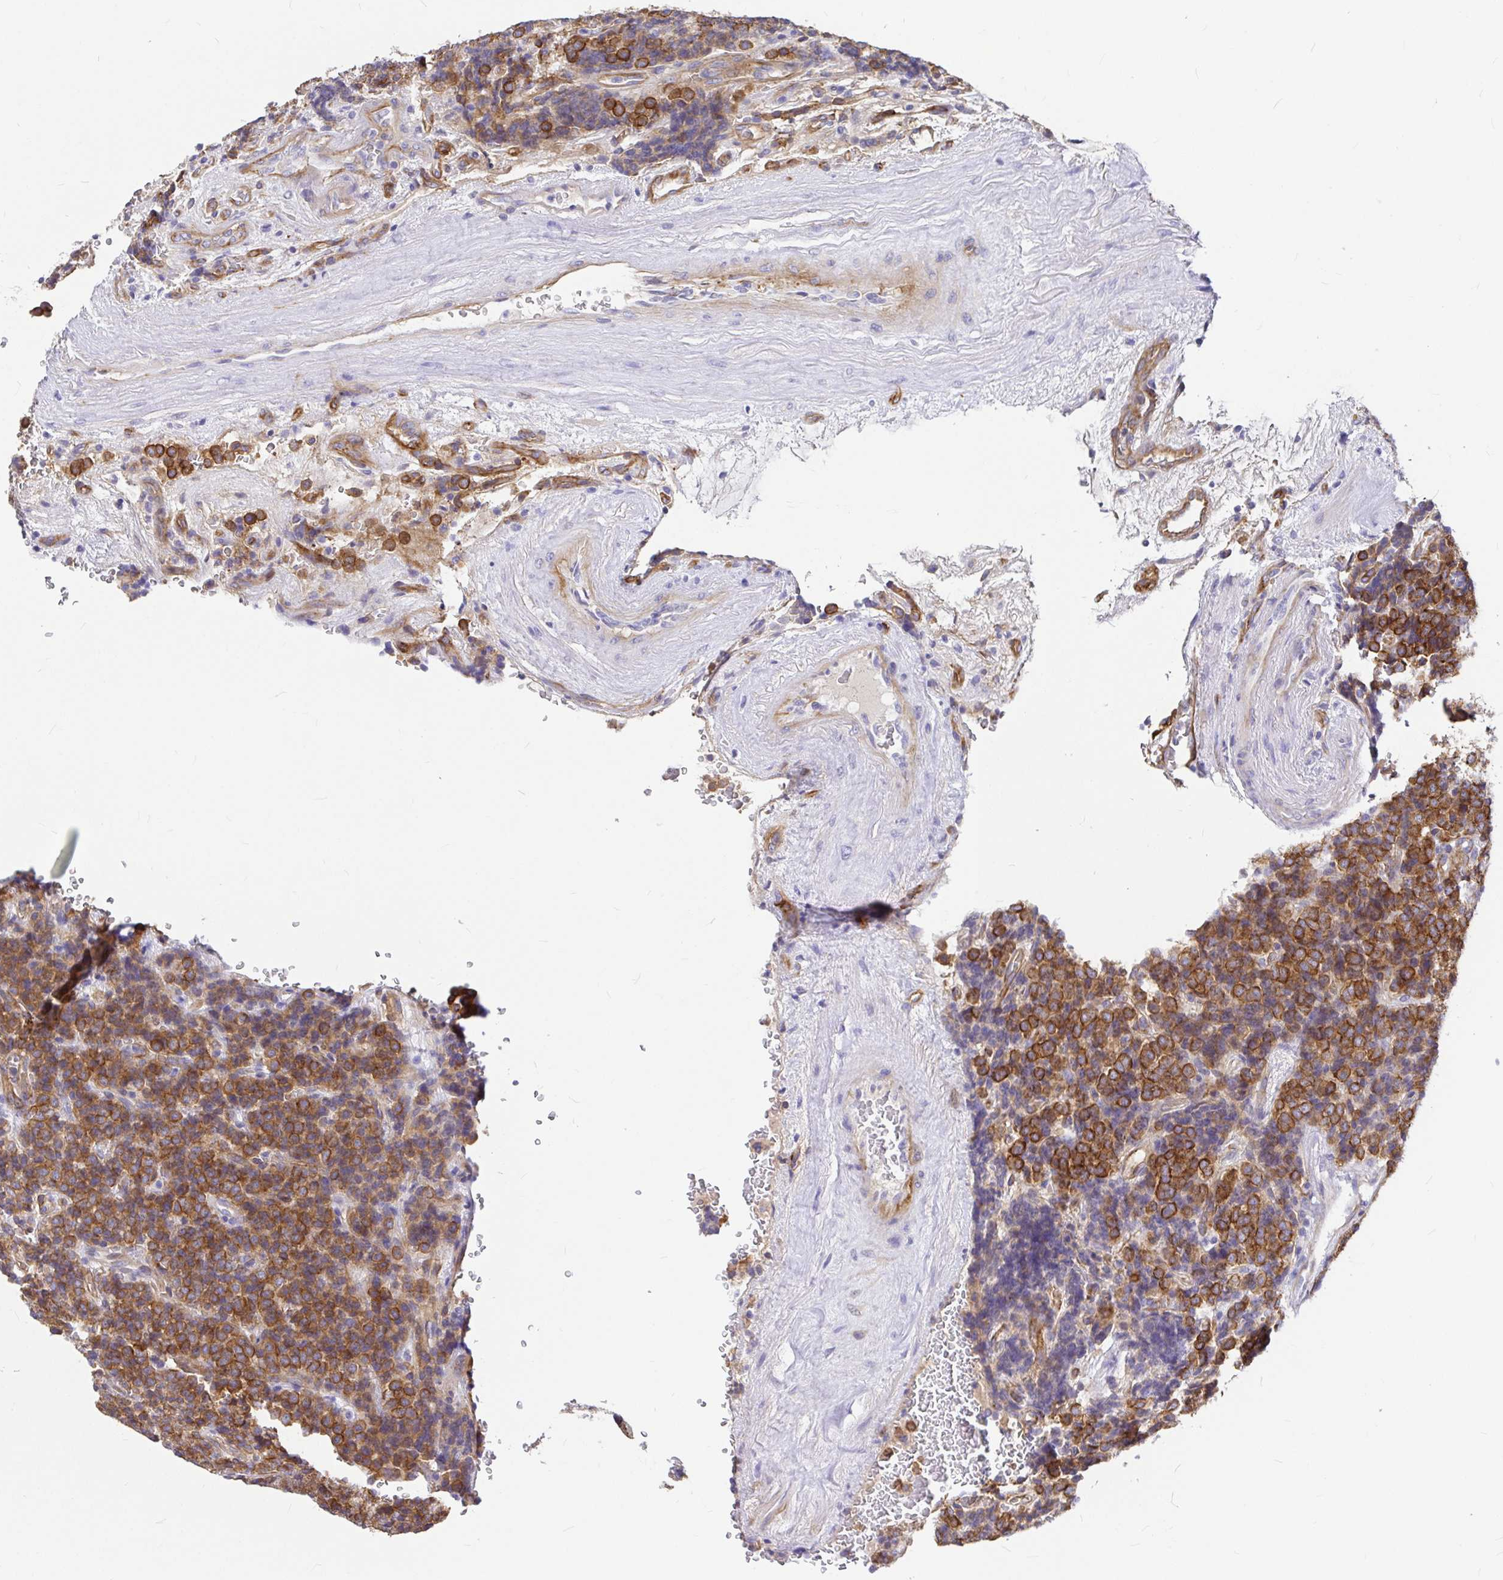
{"staining": {"intensity": "strong", "quantity": ">75%", "location": "cytoplasmic/membranous"}, "tissue": "carcinoid", "cell_type": "Tumor cells", "image_type": "cancer", "snomed": [{"axis": "morphology", "description": "Carcinoid, malignant, NOS"}, {"axis": "topography", "description": "Pancreas"}], "caption": "DAB immunohistochemical staining of malignant carcinoid exhibits strong cytoplasmic/membranous protein positivity in about >75% of tumor cells.", "gene": "MYO1B", "patient": {"sex": "male", "age": 36}}